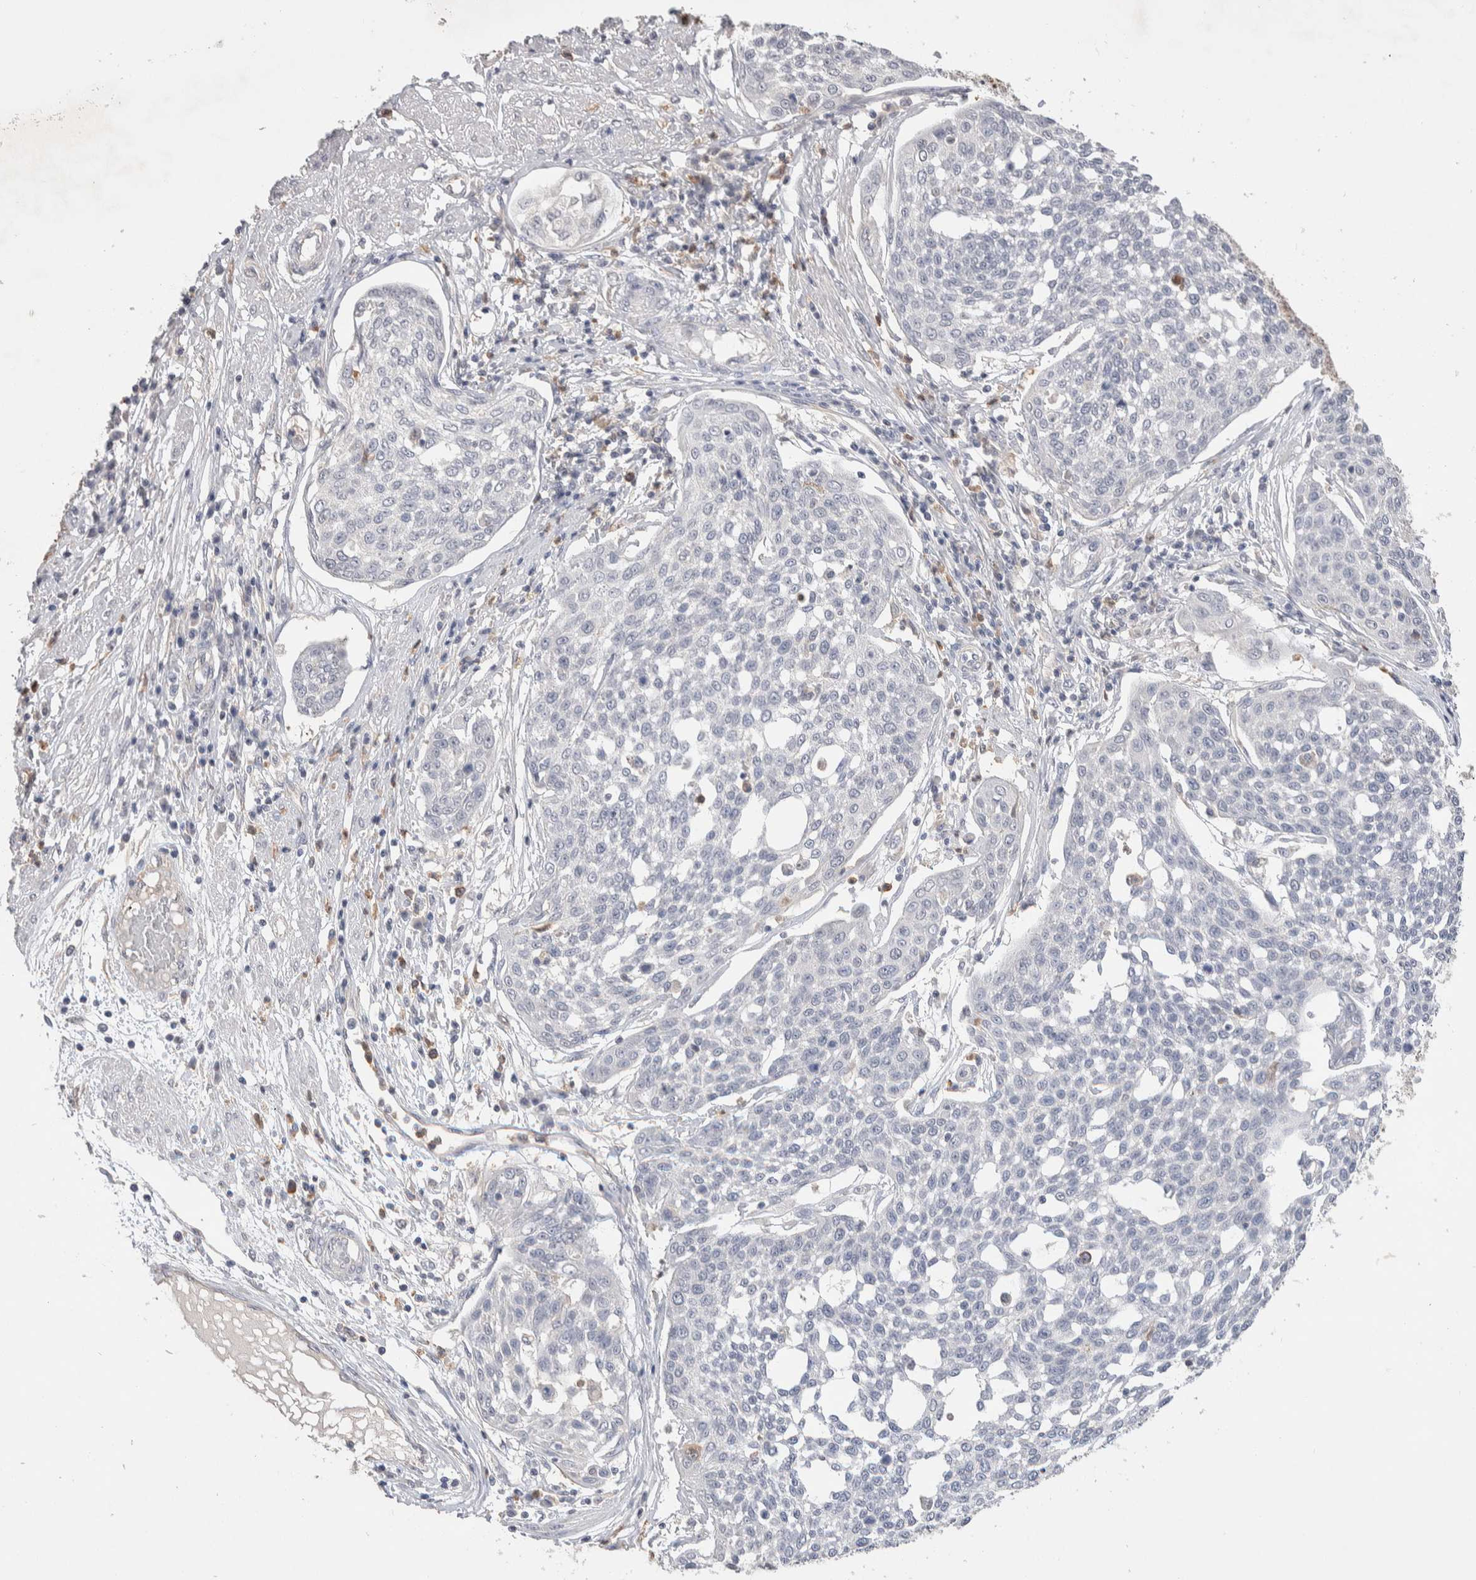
{"staining": {"intensity": "negative", "quantity": "none", "location": "none"}, "tissue": "cervical cancer", "cell_type": "Tumor cells", "image_type": "cancer", "snomed": [{"axis": "morphology", "description": "Squamous cell carcinoma, NOS"}, {"axis": "topography", "description": "Cervix"}], "caption": "Immunohistochemistry micrograph of human squamous cell carcinoma (cervical) stained for a protein (brown), which demonstrates no expression in tumor cells.", "gene": "FFAR2", "patient": {"sex": "female", "age": 34}}